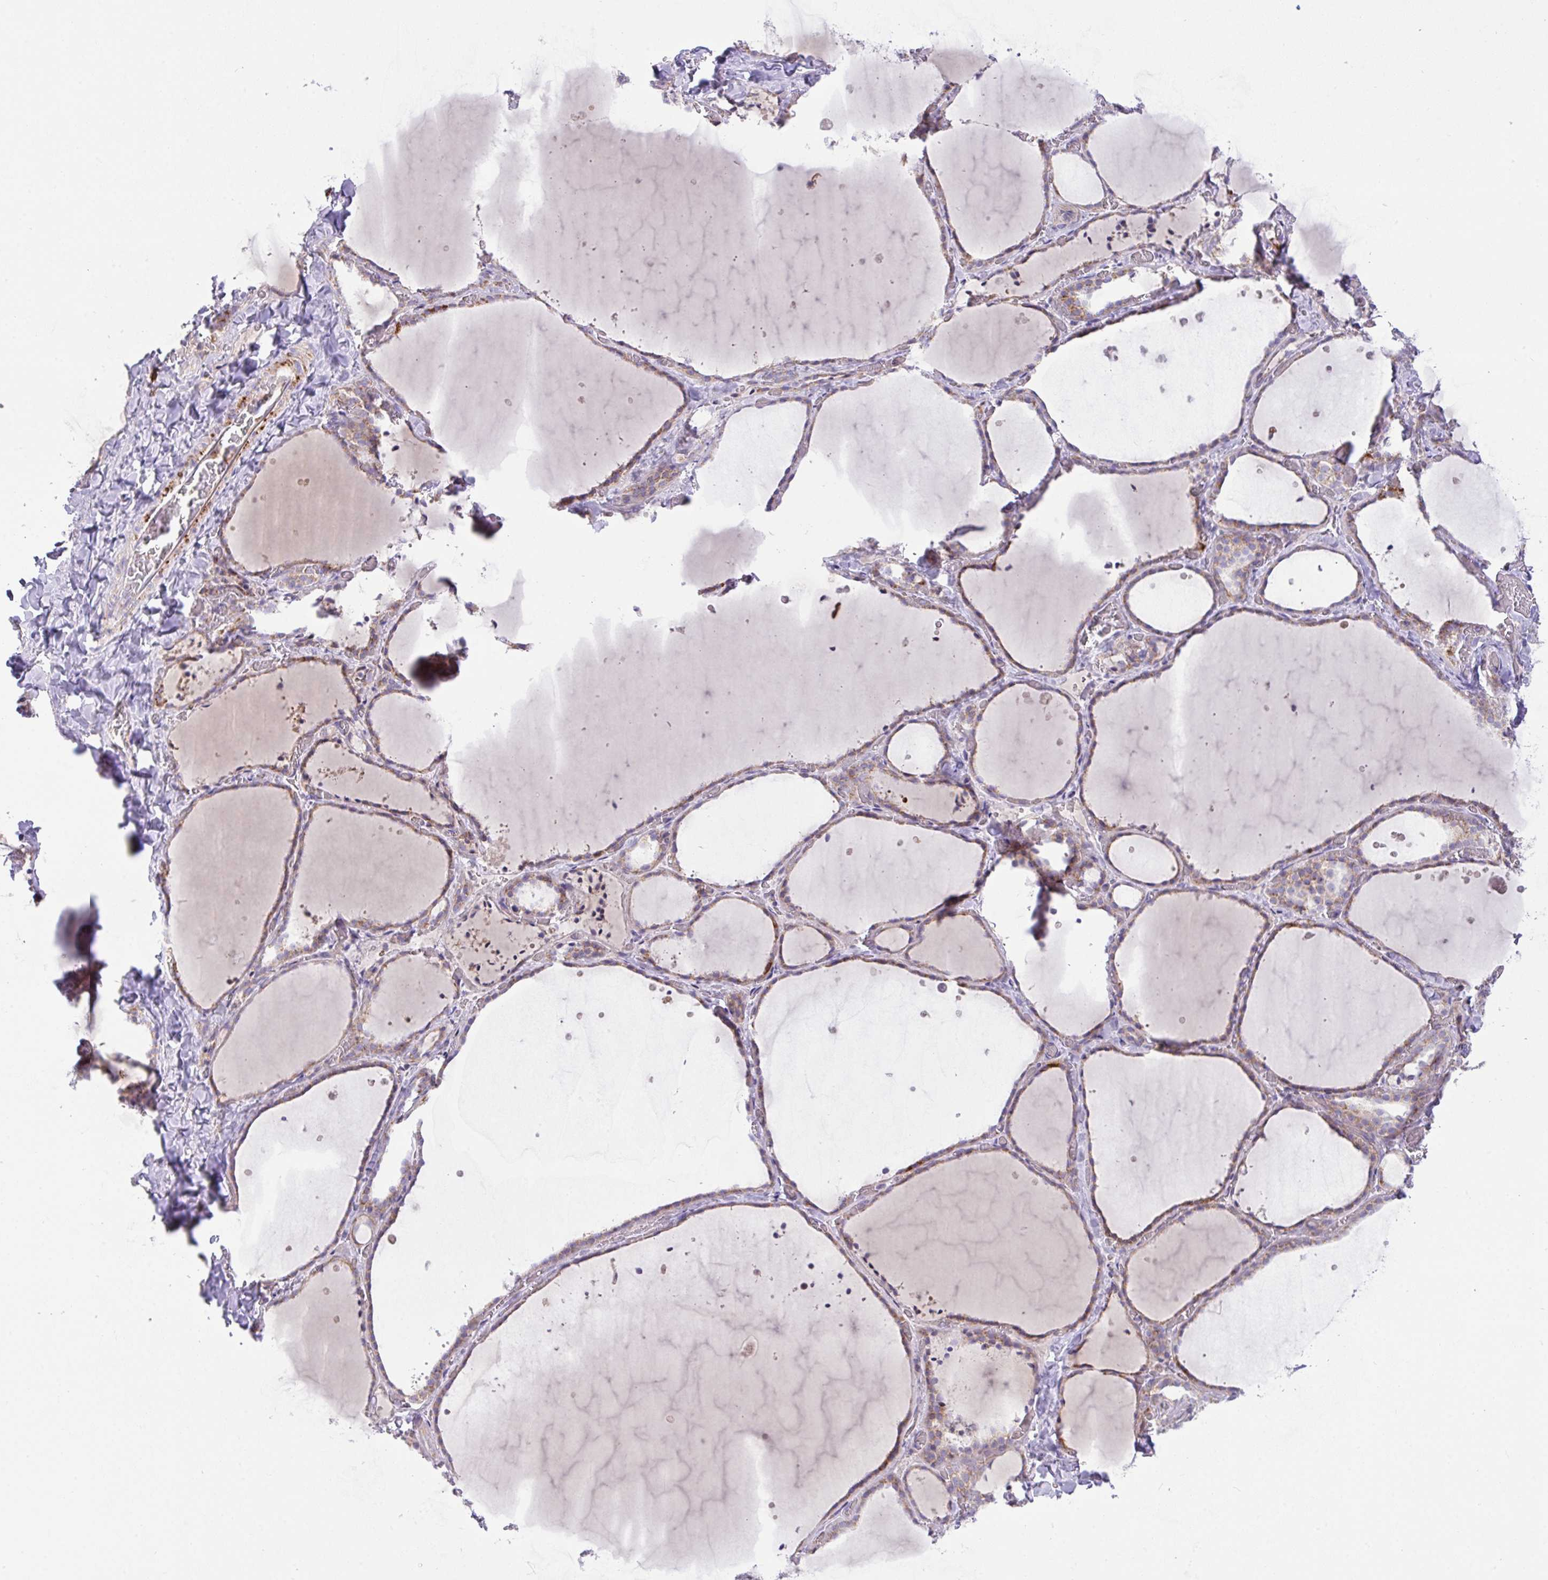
{"staining": {"intensity": "moderate", "quantity": ">75%", "location": "cytoplasmic/membranous"}, "tissue": "thyroid gland", "cell_type": "Glandular cells", "image_type": "normal", "snomed": [{"axis": "morphology", "description": "Normal tissue, NOS"}, {"axis": "topography", "description": "Thyroid gland"}], "caption": "Brown immunohistochemical staining in normal thyroid gland exhibits moderate cytoplasmic/membranous staining in approximately >75% of glandular cells. The protein of interest is stained brown, and the nuclei are stained in blue (DAB (3,3'-diaminobenzidine) IHC with brightfield microscopy, high magnification).", "gene": "CHDH", "patient": {"sex": "female", "age": 36}}